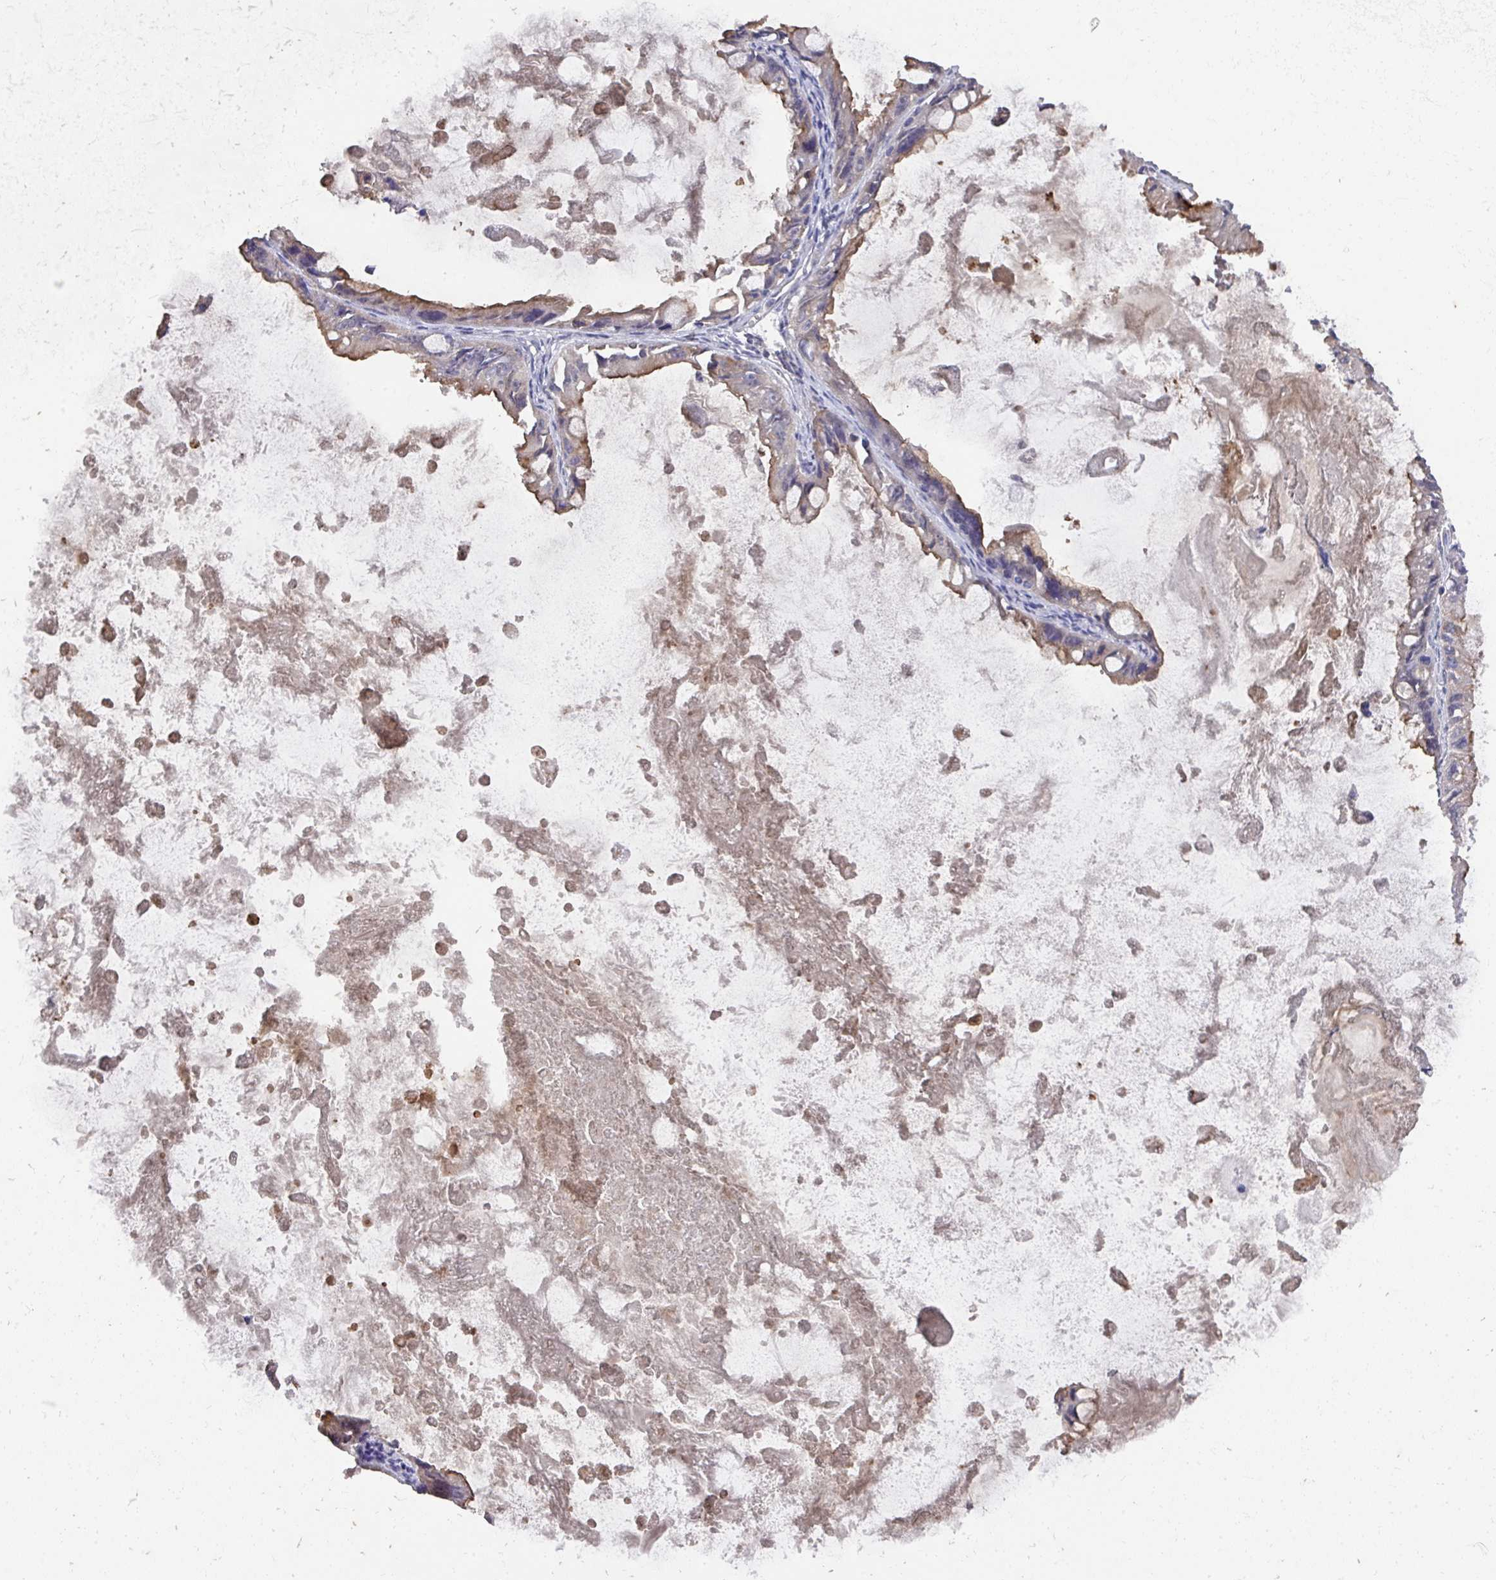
{"staining": {"intensity": "weak", "quantity": "<25%", "location": "cytoplasmic/membranous"}, "tissue": "ovarian cancer", "cell_type": "Tumor cells", "image_type": "cancer", "snomed": [{"axis": "morphology", "description": "Cystadenocarcinoma, mucinous, NOS"}, {"axis": "topography", "description": "Ovary"}], "caption": "IHC micrograph of neoplastic tissue: human ovarian cancer (mucinous cystadenocarcinoma) stained with DAB demonstrates no significant protein staining in tumor cells. (Brightfield microscopy of DAB (3,3'-diaminobenzidine) immunohistochemistry at high magnification).", "gene": "PRR5", "patient": {"sex": "female", "age": 61}}